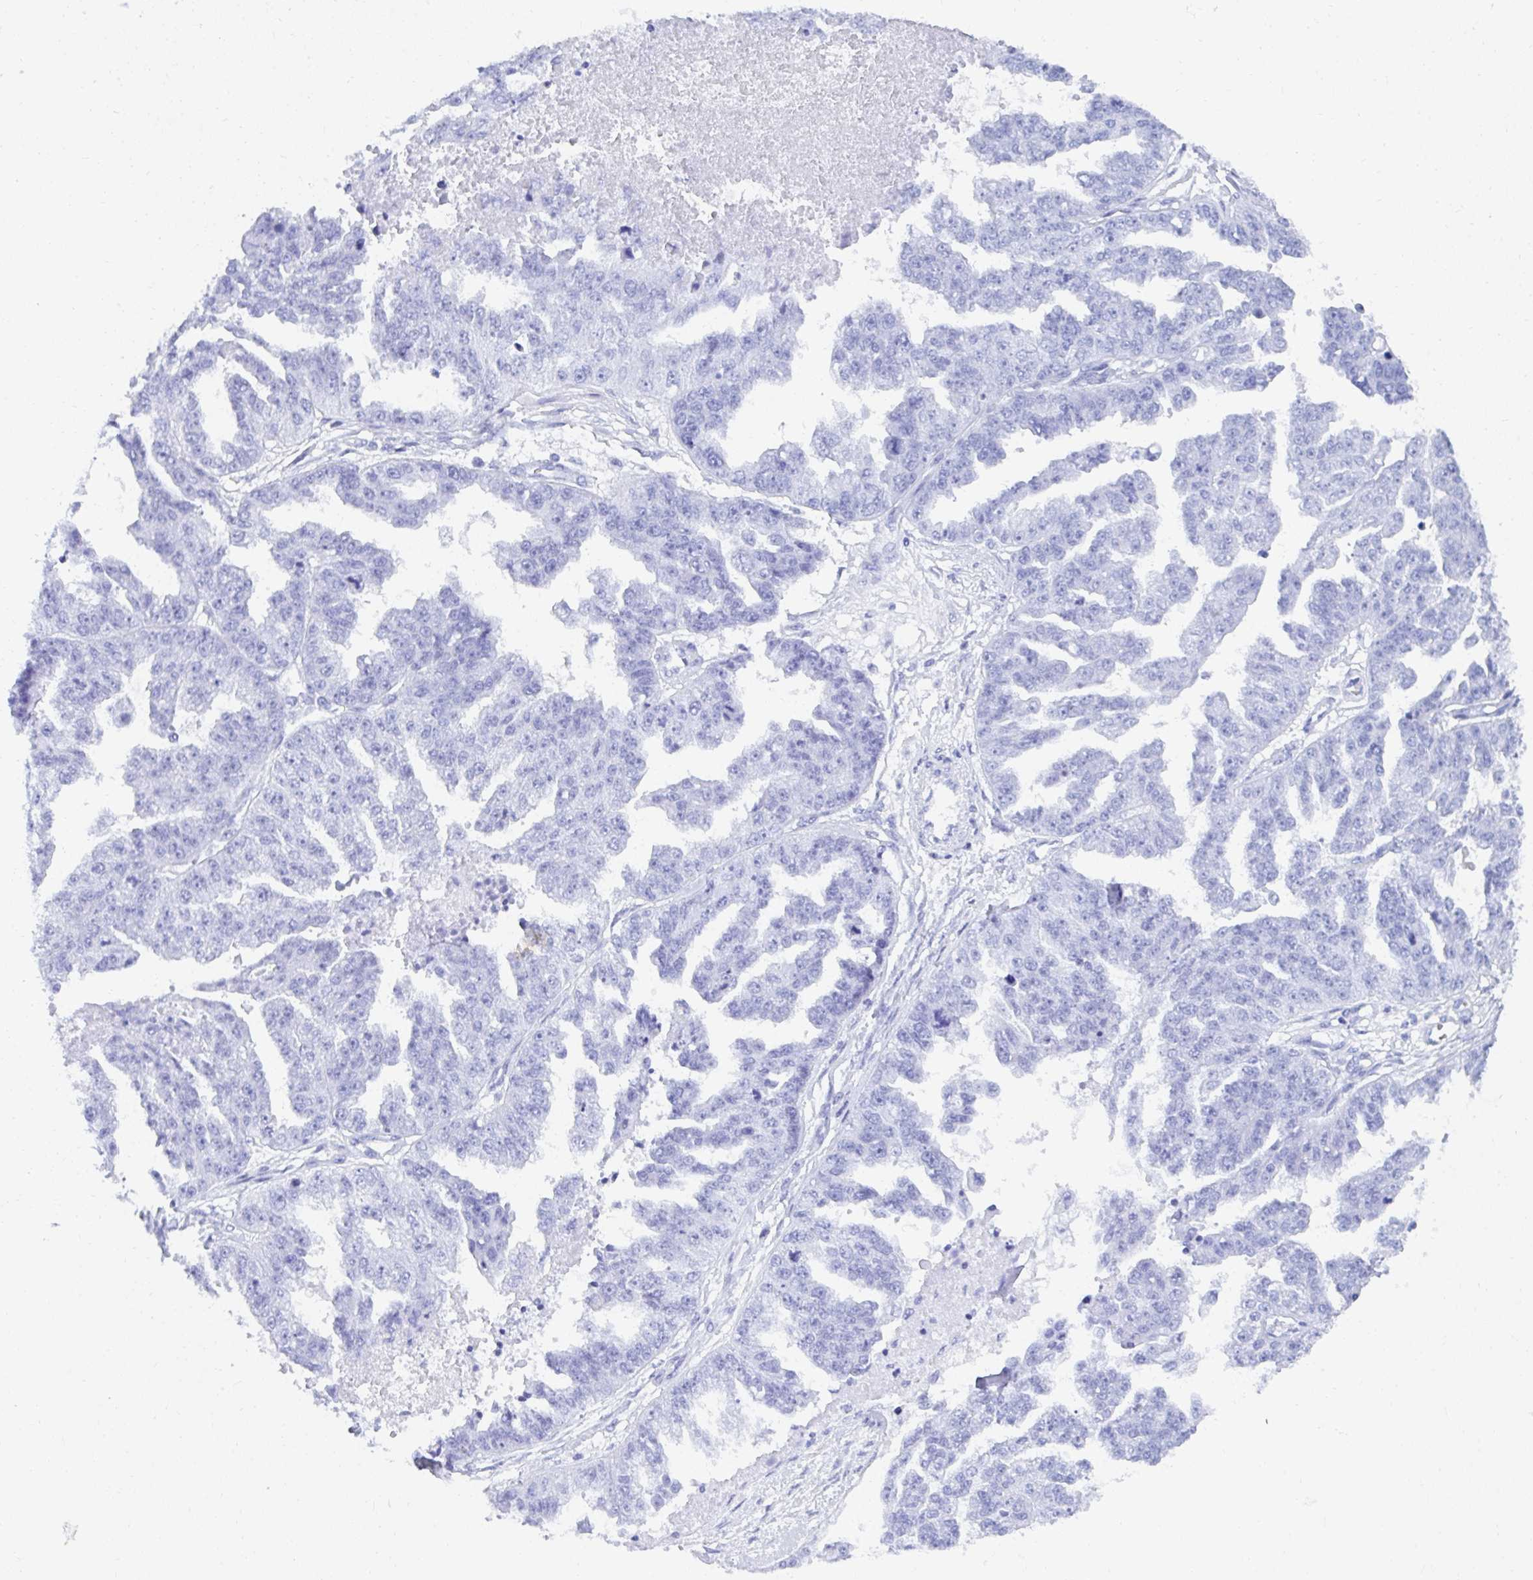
{"staining": {"intensity": "negative", "quantity": "none", "location": "none"}, "tissue": "ovarian cancer", "cell_type": "Tumor cells", "image_type": "cancer", "snomed": [{"axis": "morphology", "description": "Cystadenocarcinoma, serous, NOS"}, {"axis": "topography", "description": "Ovary"}], "caption": "High power microscopy histopathology image of an IHC micrograph of ovarian cancer (serous cystadenocarcinoma), revealing no significant staining in tumor cells.", "gene": "MROH2B", "patient": {"sex": "female", "age": 58}}